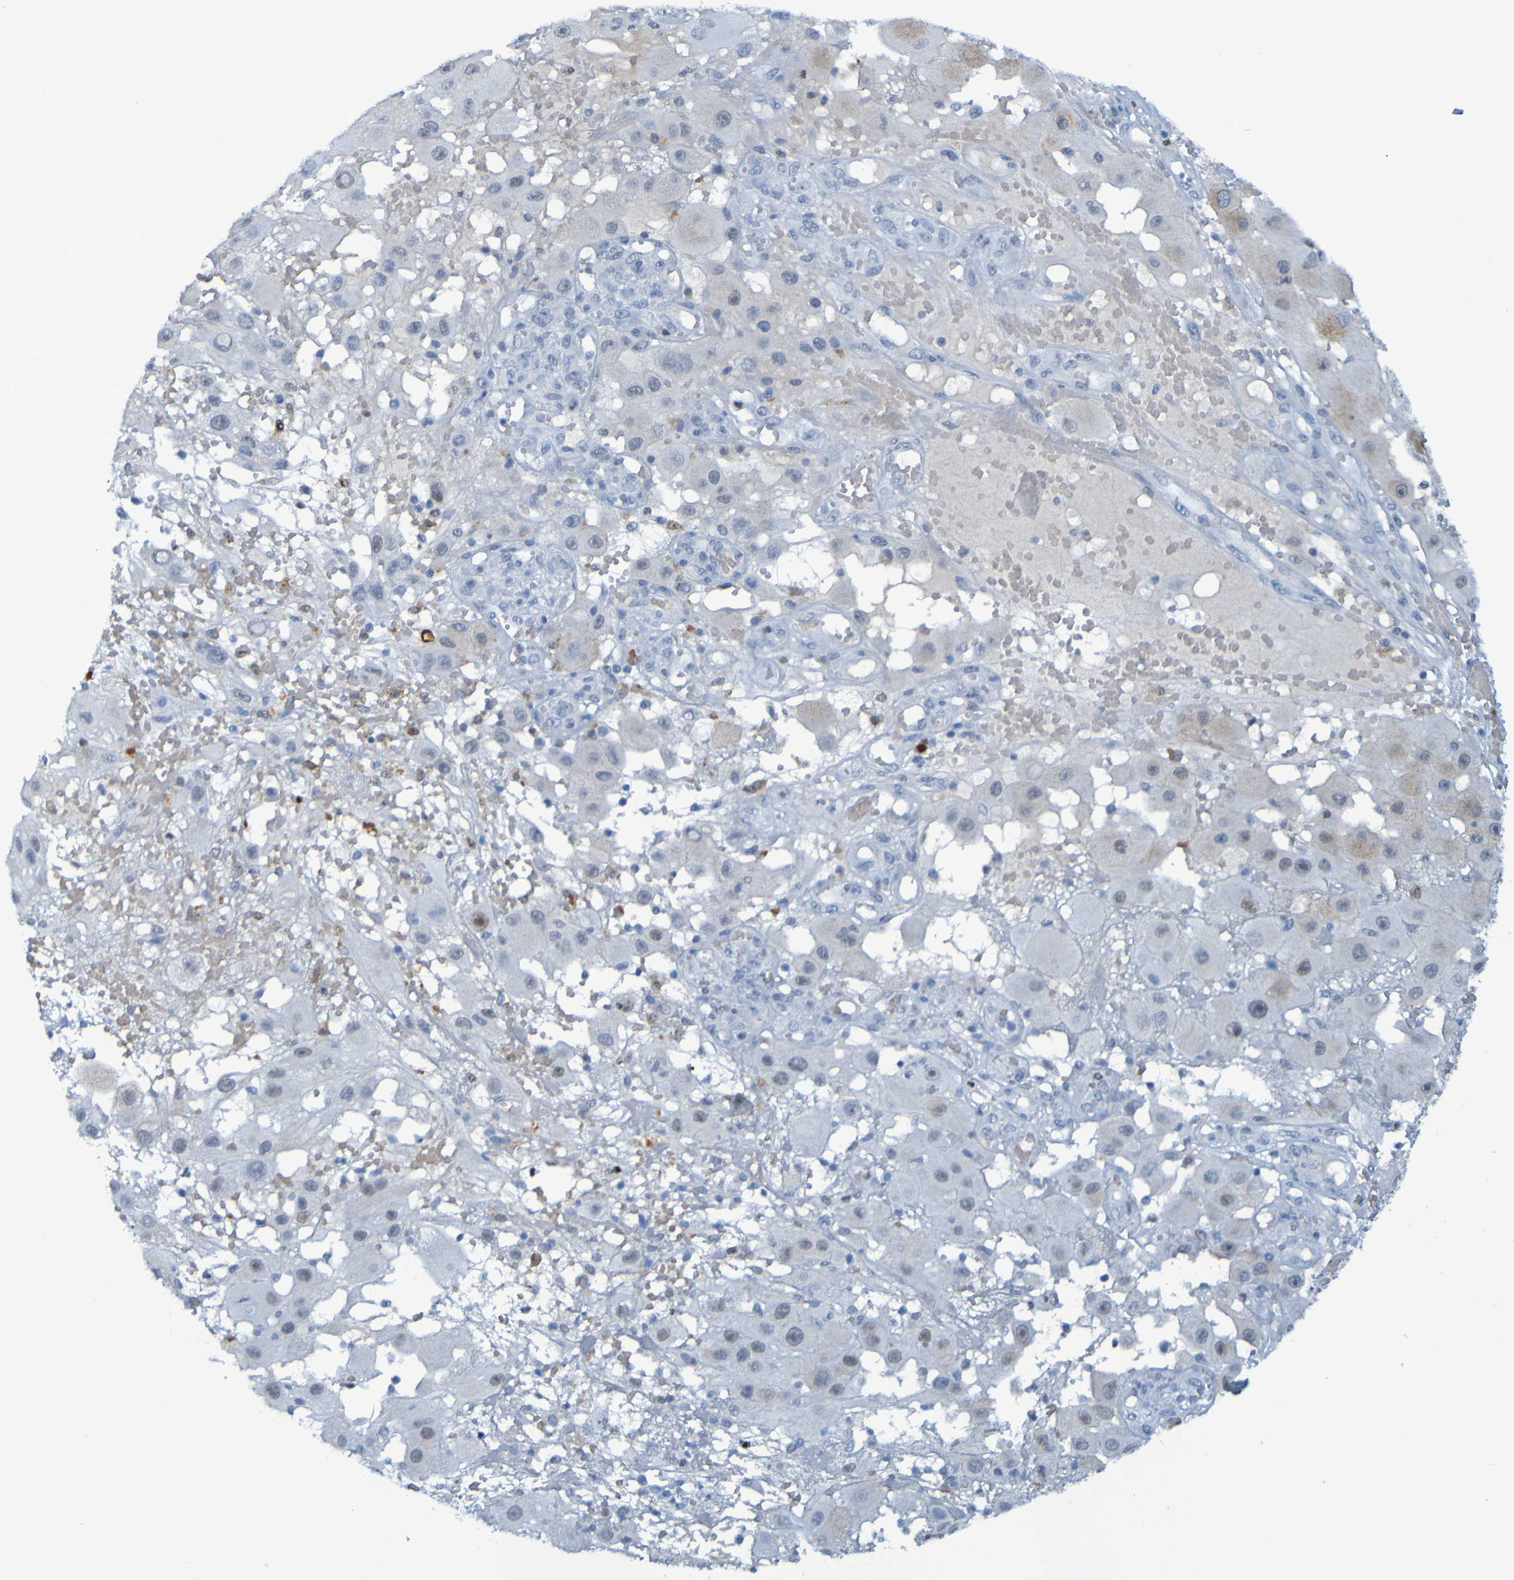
{"staining": {"intensity": "negative", "quantity": "none", "location": "none"}, "tissue": "melanoma", "cell_type": "Tumor cells", "image_type": "cancer", "snomed": [{"axis": "morphology", "description": "Malignant melanoma, NOS"}, {"axis": "topography", "description": "Skin"}], "caption": "Tumor cells show no significant positivity in melanoma.", "gene": "USP36", "patient": {"sex": "female", "age": 81}}